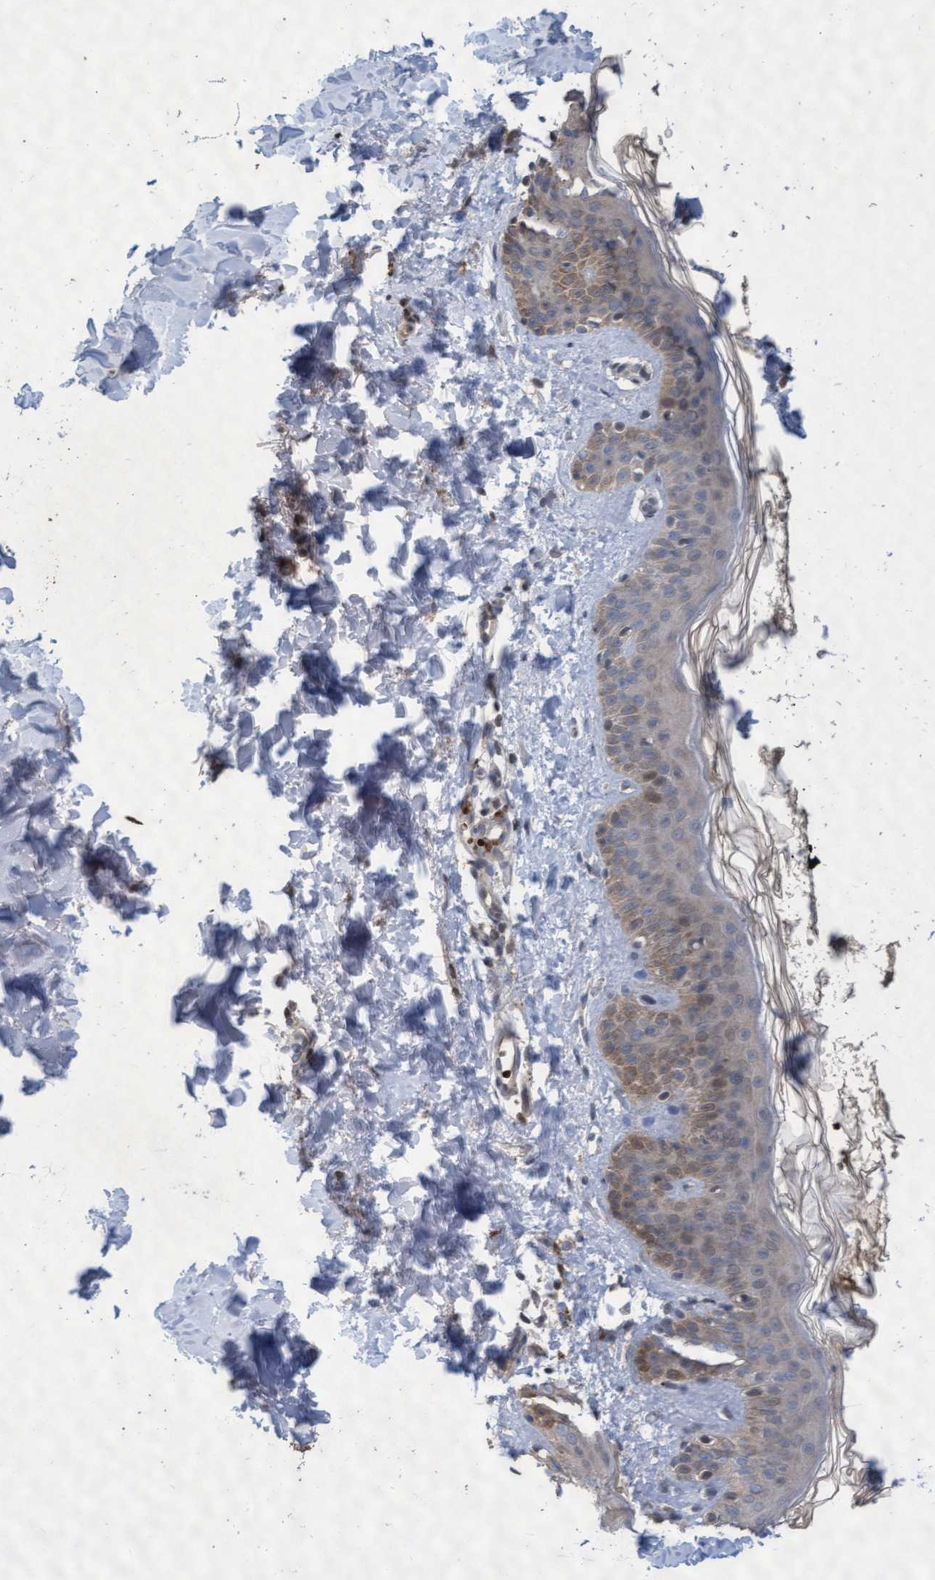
{"staining": {"intensity": "weak", "quantity": ">75%", "location": "cytoplasmic/membranous"}, "tissue": "skin", "cell_type": "Fibroblasts", "image_type": "normal", "snomed": [{"axis": "morphology", "description": "Normal tissue, NOS"}, {"axis": "topography", "description": "Skin"}], "caption": "DAB (3,3'-diaminobenzidine) immunohistochemical staining of unremarkable human skin reveals weak cytoplasmic/membranous protein positivity in about >75% of fibroblasts.", "gene": "KCNC2", "patient": {"sex": "male", "age": 40}}